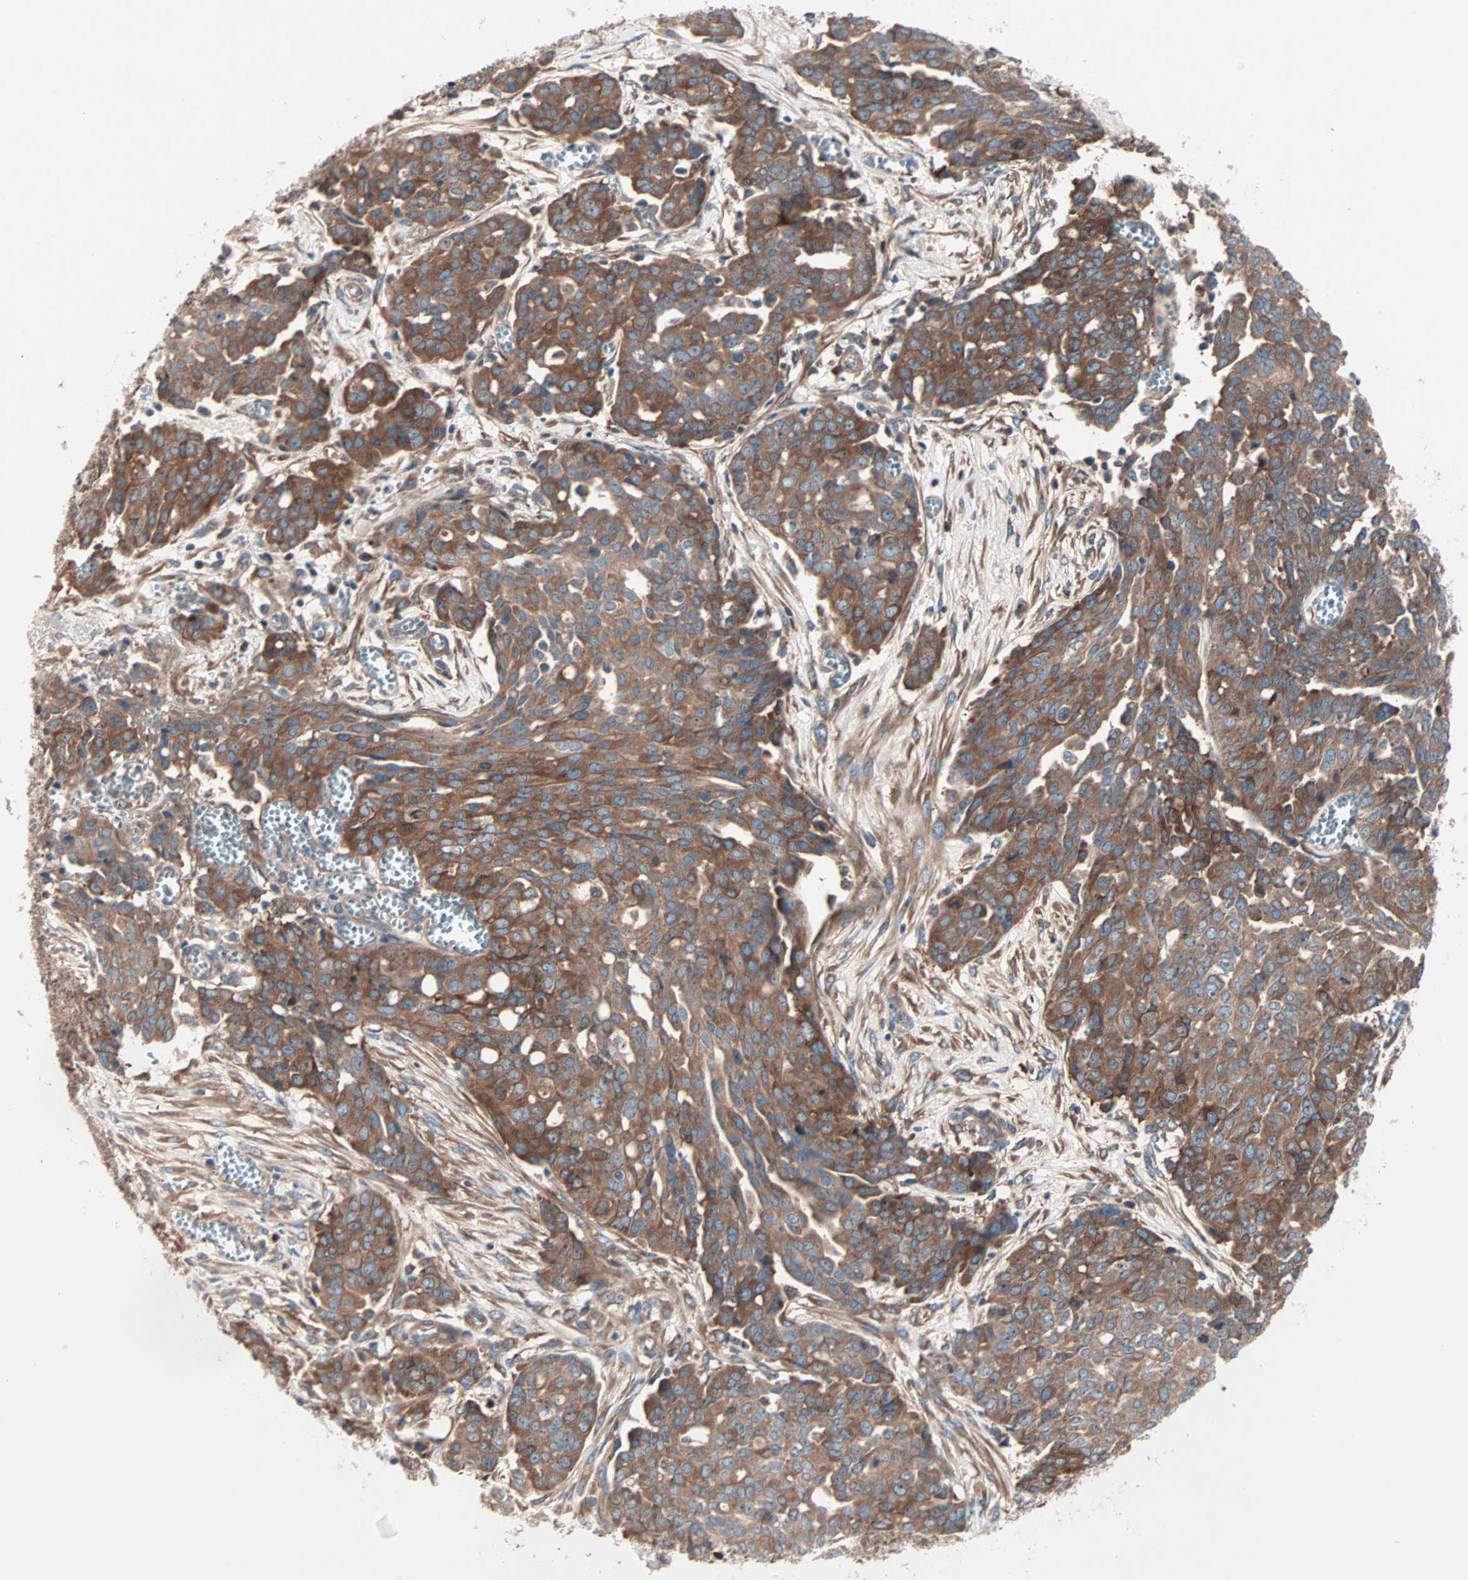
{"staining": {"intensity": "moderate", "quantity": ">75%", "location": "cytoplasmic/membranous"}, "tissue": "ovarian cancer", "cell_type": "Tumor cells", "image_type": "cancer", "snomed": [{"axis": "morphology", "description": "Cystadenocarcinoma, serous, NOS"}, {"axis": "topography", "description": "Soft tissue"}, {"axis": "topography", "description": "Ovary"}], "caption": "Protein expression analysis of ovarian cancer (serous cystadenocarcinoma) displays moderate cytoplasmic/membranous staining in about >75% of tumor cells. (IHC, brightfield microscopy, high magnification).", "gene": "CAD", "patient": {"sex": "female", "age": 57}}